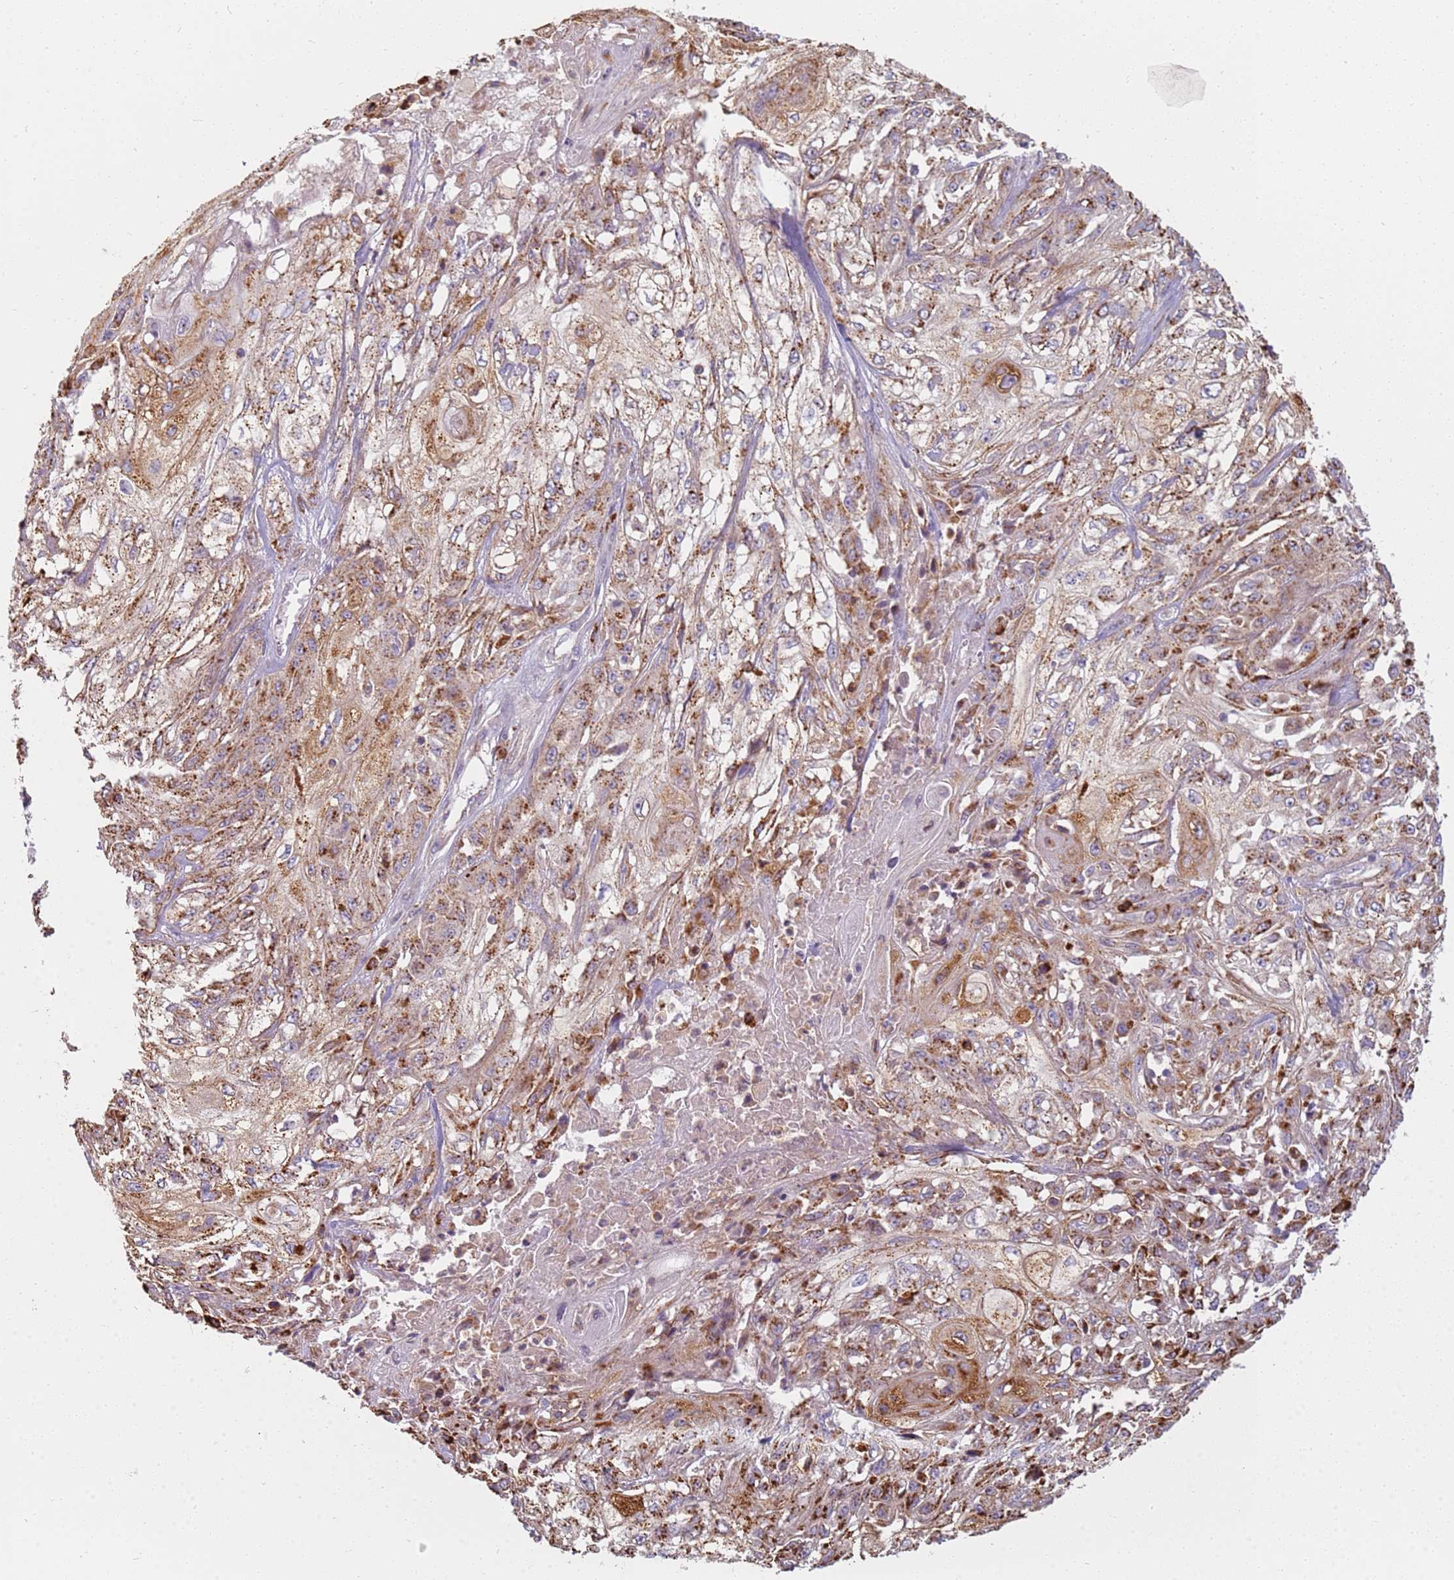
{"staining": {"intensity": "moderate", "quantity": ">75%", "location": "cytoplasmic/membranous"}, "tissue": "skin cancer", "cell_type": "Tumor cells", "image_type": "cancer", "snomed": [{"axis": "morphology", "description": "Squamous cell carcinoma, NOS"}, {"axis": "morphology", "description": "Squamous cell carcinoma, metastatic, NOS"}, {"axis": "topography", "description": "Skin"}, {"axis": "topography", "description": "Lymph node"}], "caption": "Skin squamous cell carcinoma tissue shows moderate cytoplasmic/membranous positivity in about >75% of tumor cells", "gene": "TMEM229B", "patient": {"sex": "male", "age": 75}}